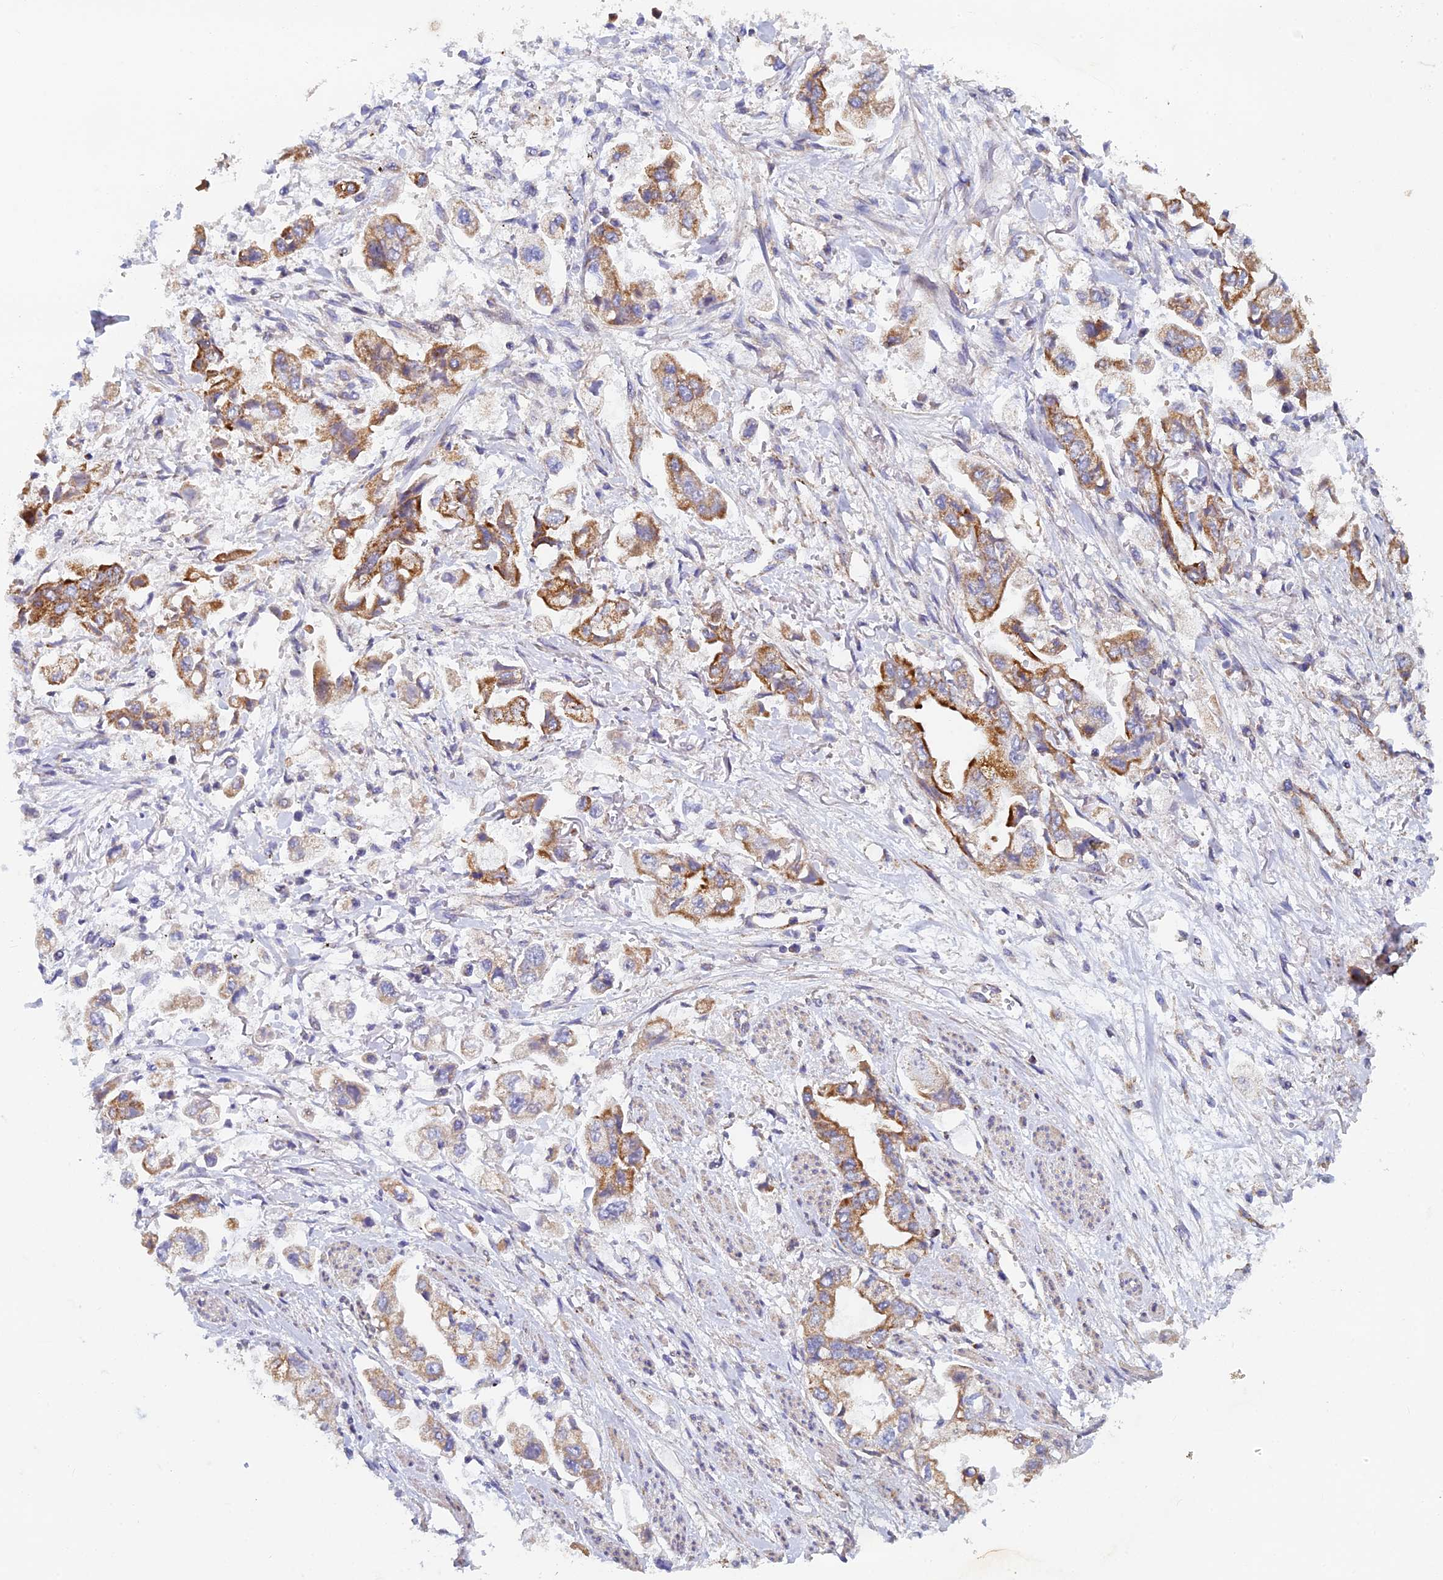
{"staining": {"intensity": "moderate", "quantity": ">75%", "location": "cytoplasmic/membranous"}, "tissue": "stomach cancer", "cell_type": "Tumor cells", "image_type": "cancer", "snomed": [{"axis": "morphology", "description": "Adenocarcinoma, NOS"}, {"axis": "topography", "description": "Stomach"}], "caption": "Immunohistochemical staining of human stomach adenocarcinoma exhibits moderate cytoplasmic/membranous protein staining in about >75% of tumor cells.", "gene": "MRPS9", "patient": {"sex": "male", "age": 62}}